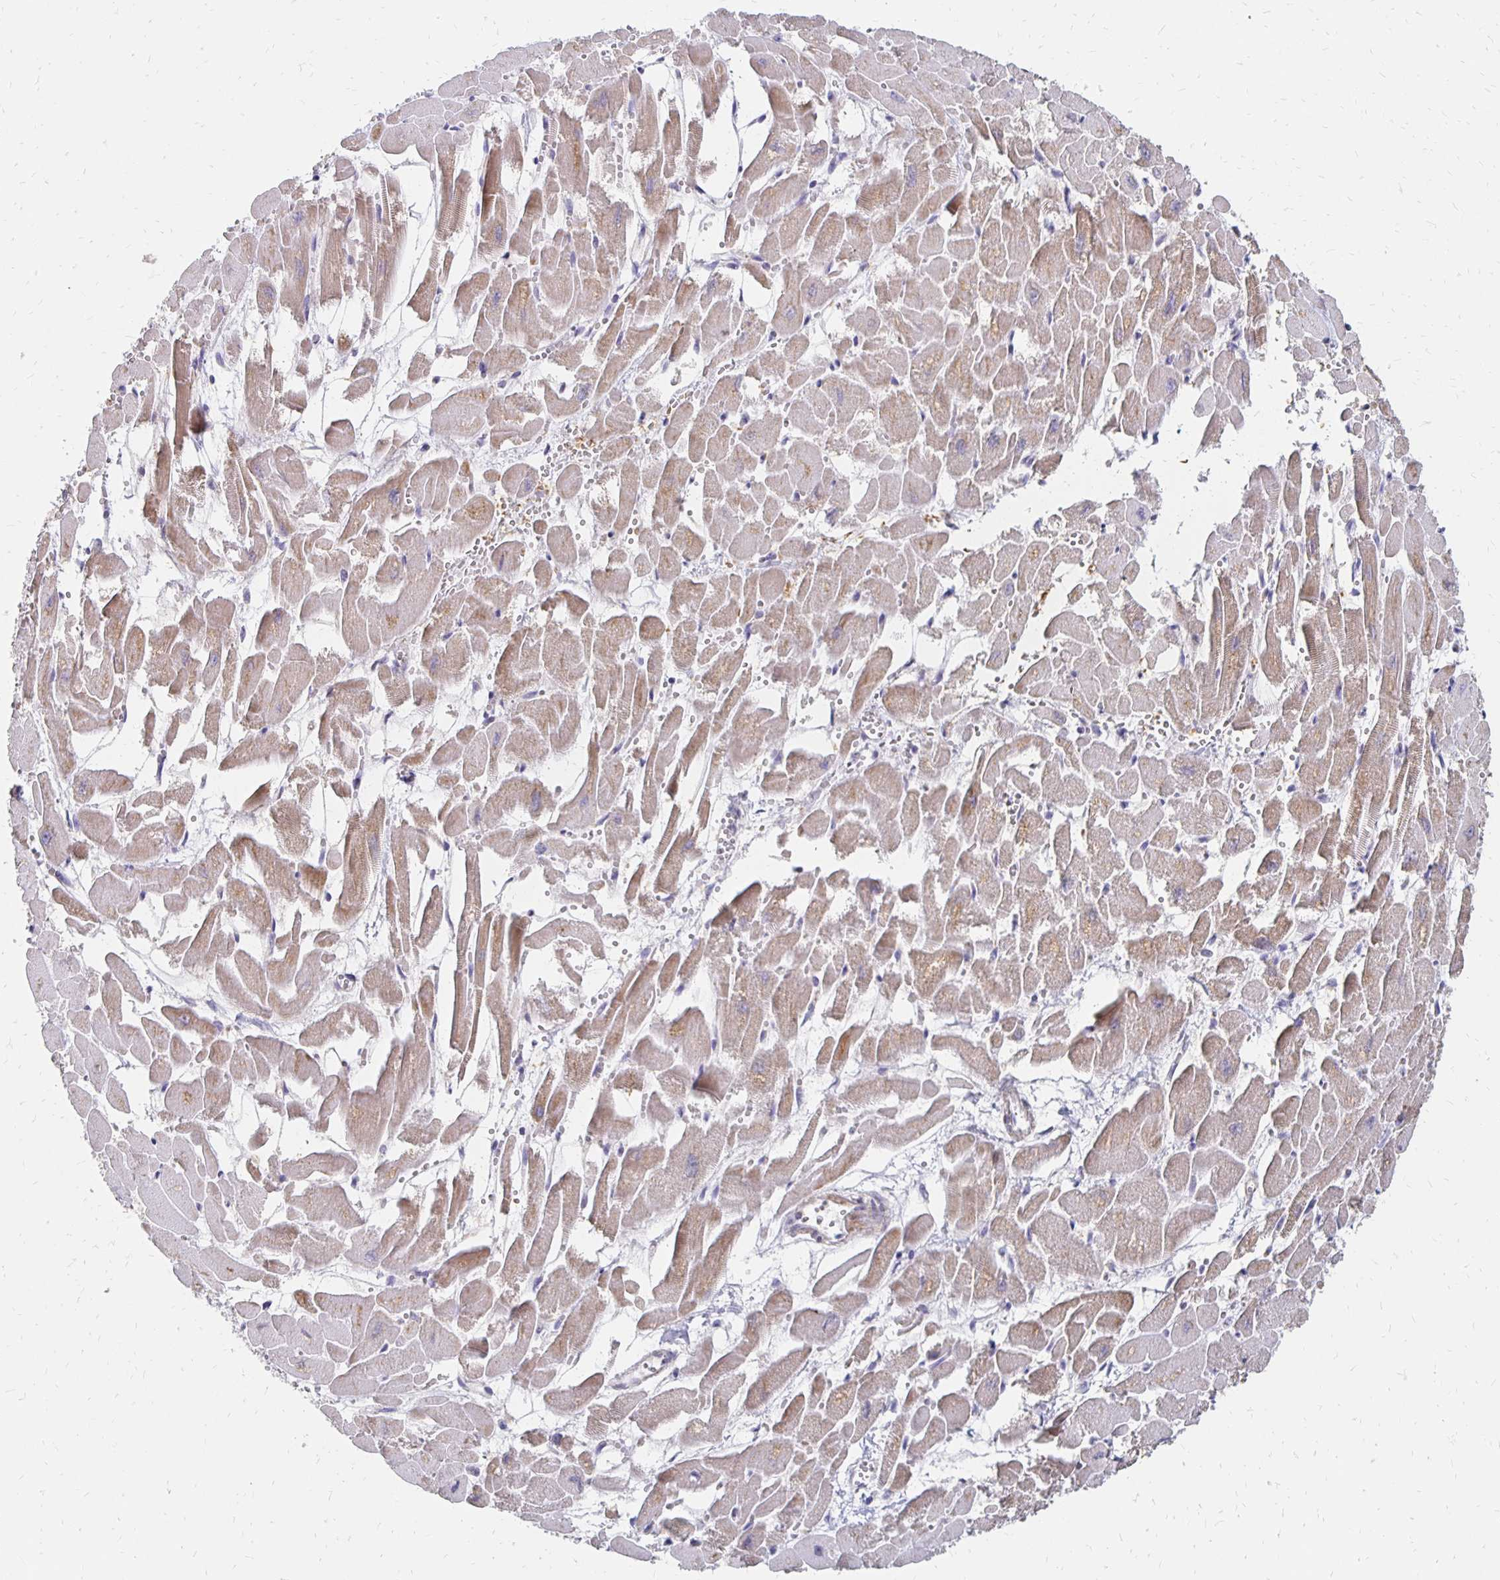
{"staining": {"intensity": "moderate", "quantity": ">75%", "location": "cytoplasmic/membranous"}, "tissue": "heart muscle", "cell_type": "Cardiomyocytes", "image_type": "normal", "snomed": [{"axis": "morphology", "description": "Normal tissue, NOS"}, {"axis": "topography", "description": "Heart"}], "caption": "IHC photomicrograph of unremarkable heart muscle: human heart muscle stained using IHC displays medium levels of moderate protein expression localized specifically in the cytoplasmic/membranous of cardiomyocytes, appearing as a cytoplasmic/membranous brown color.", "gene": "ATOSB", "patient": {"sex": "female", "age": 52}}